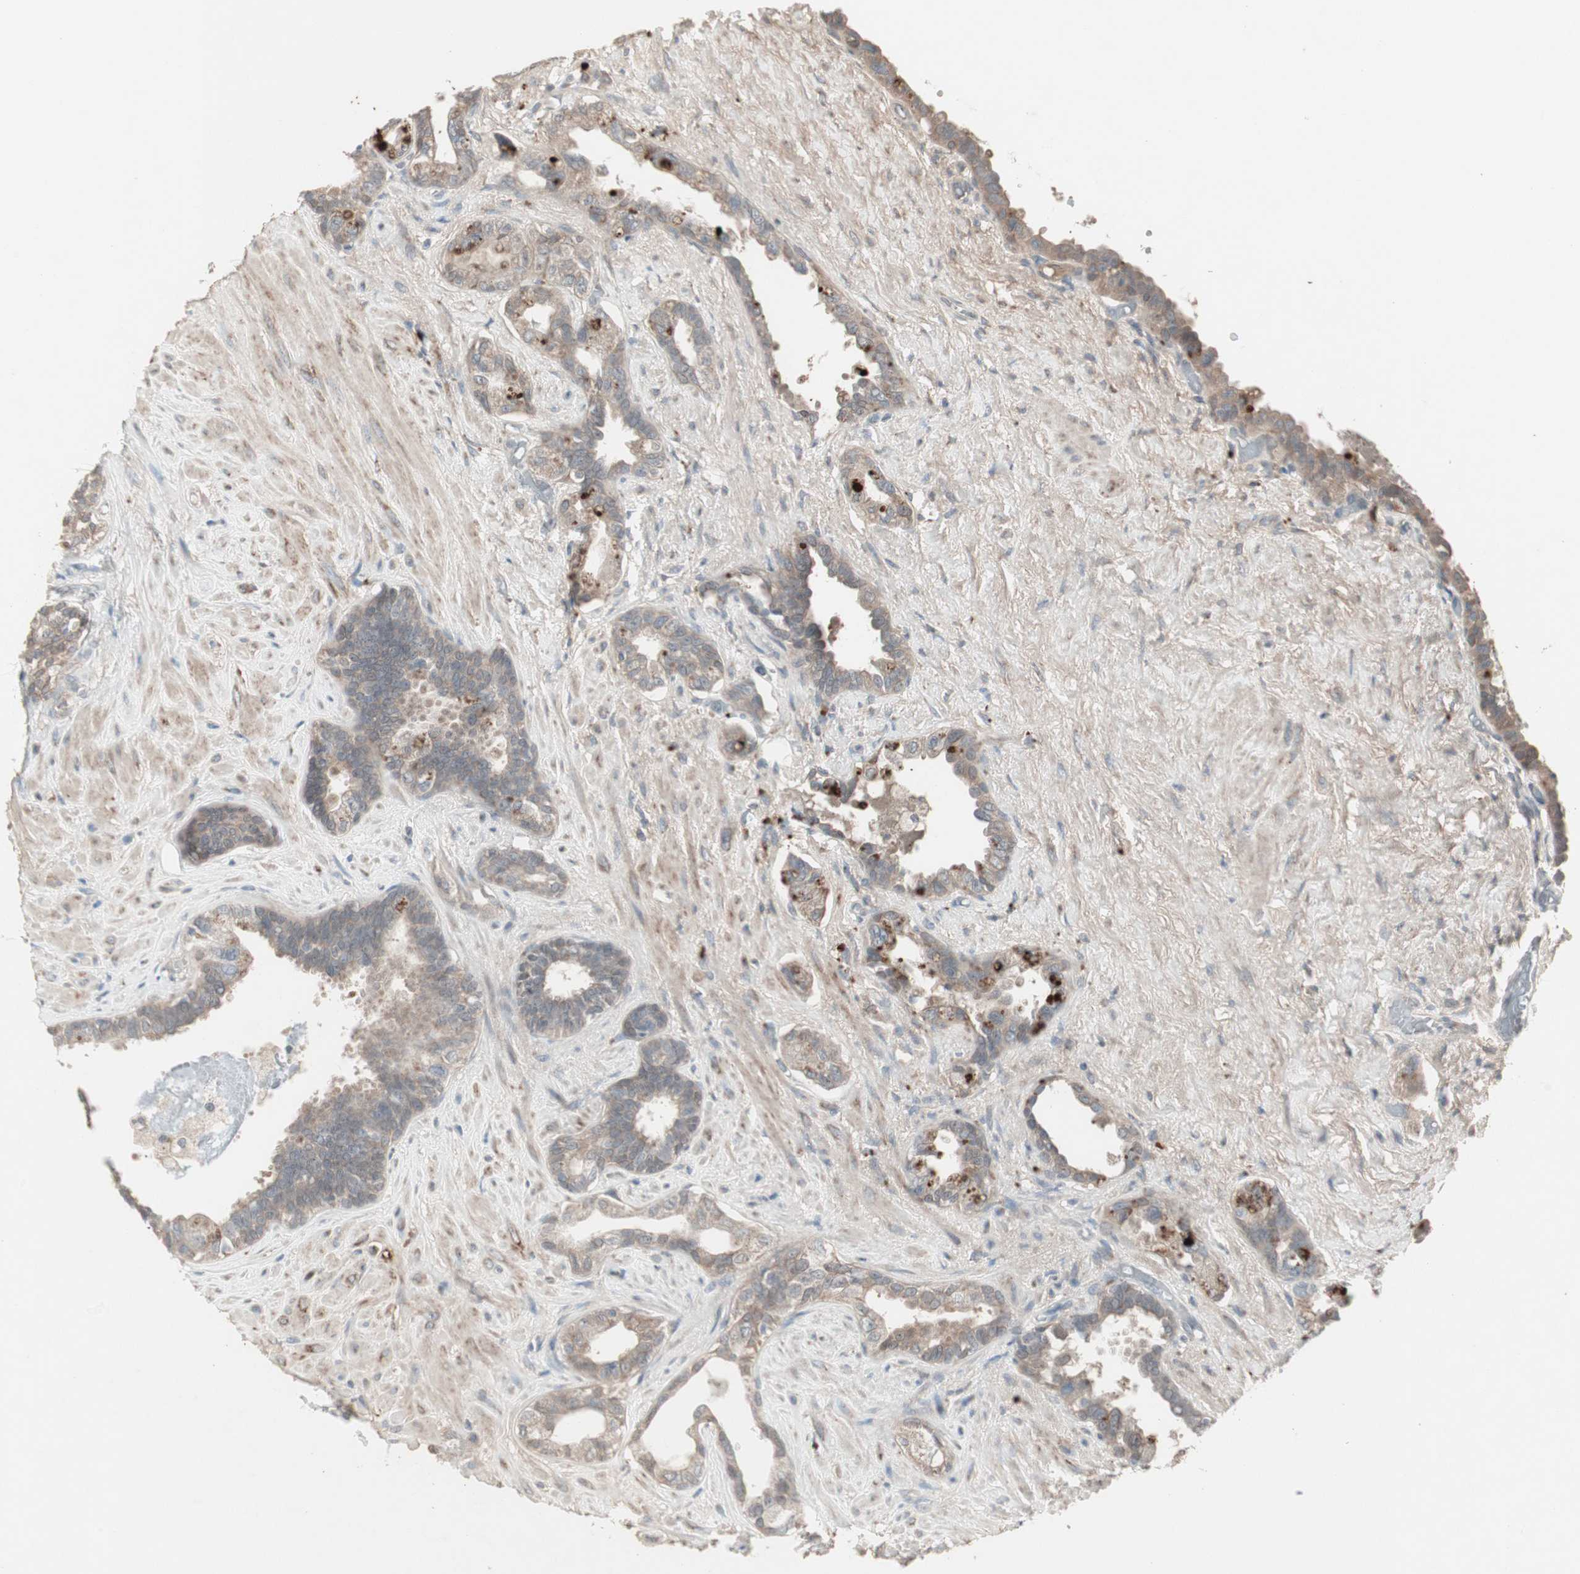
{"staining": {"intensity": "moderate", "quantity": ">75%", "location": "cytoplasmic/membranous"}, "tissue": "seminal vesicle", "cell_type": "Glandular cells", "image_type": "normal", "snomed": [{"axis": "morphology", "description": "Normal tissue, NOS"}, {"axis": "topography", "description": "Seminal veicle"}], "caption": "A medium amount of moderate cytoplasmic/membranous positivity is appreciated in approximately >75% of glandular cells in unremarkable seminal vesicle. (brown staining indicates protein expression, while blue staining denotes nuclei).", "gene": "JMJD7", "patient": {"sex": "male", "age": 61}}